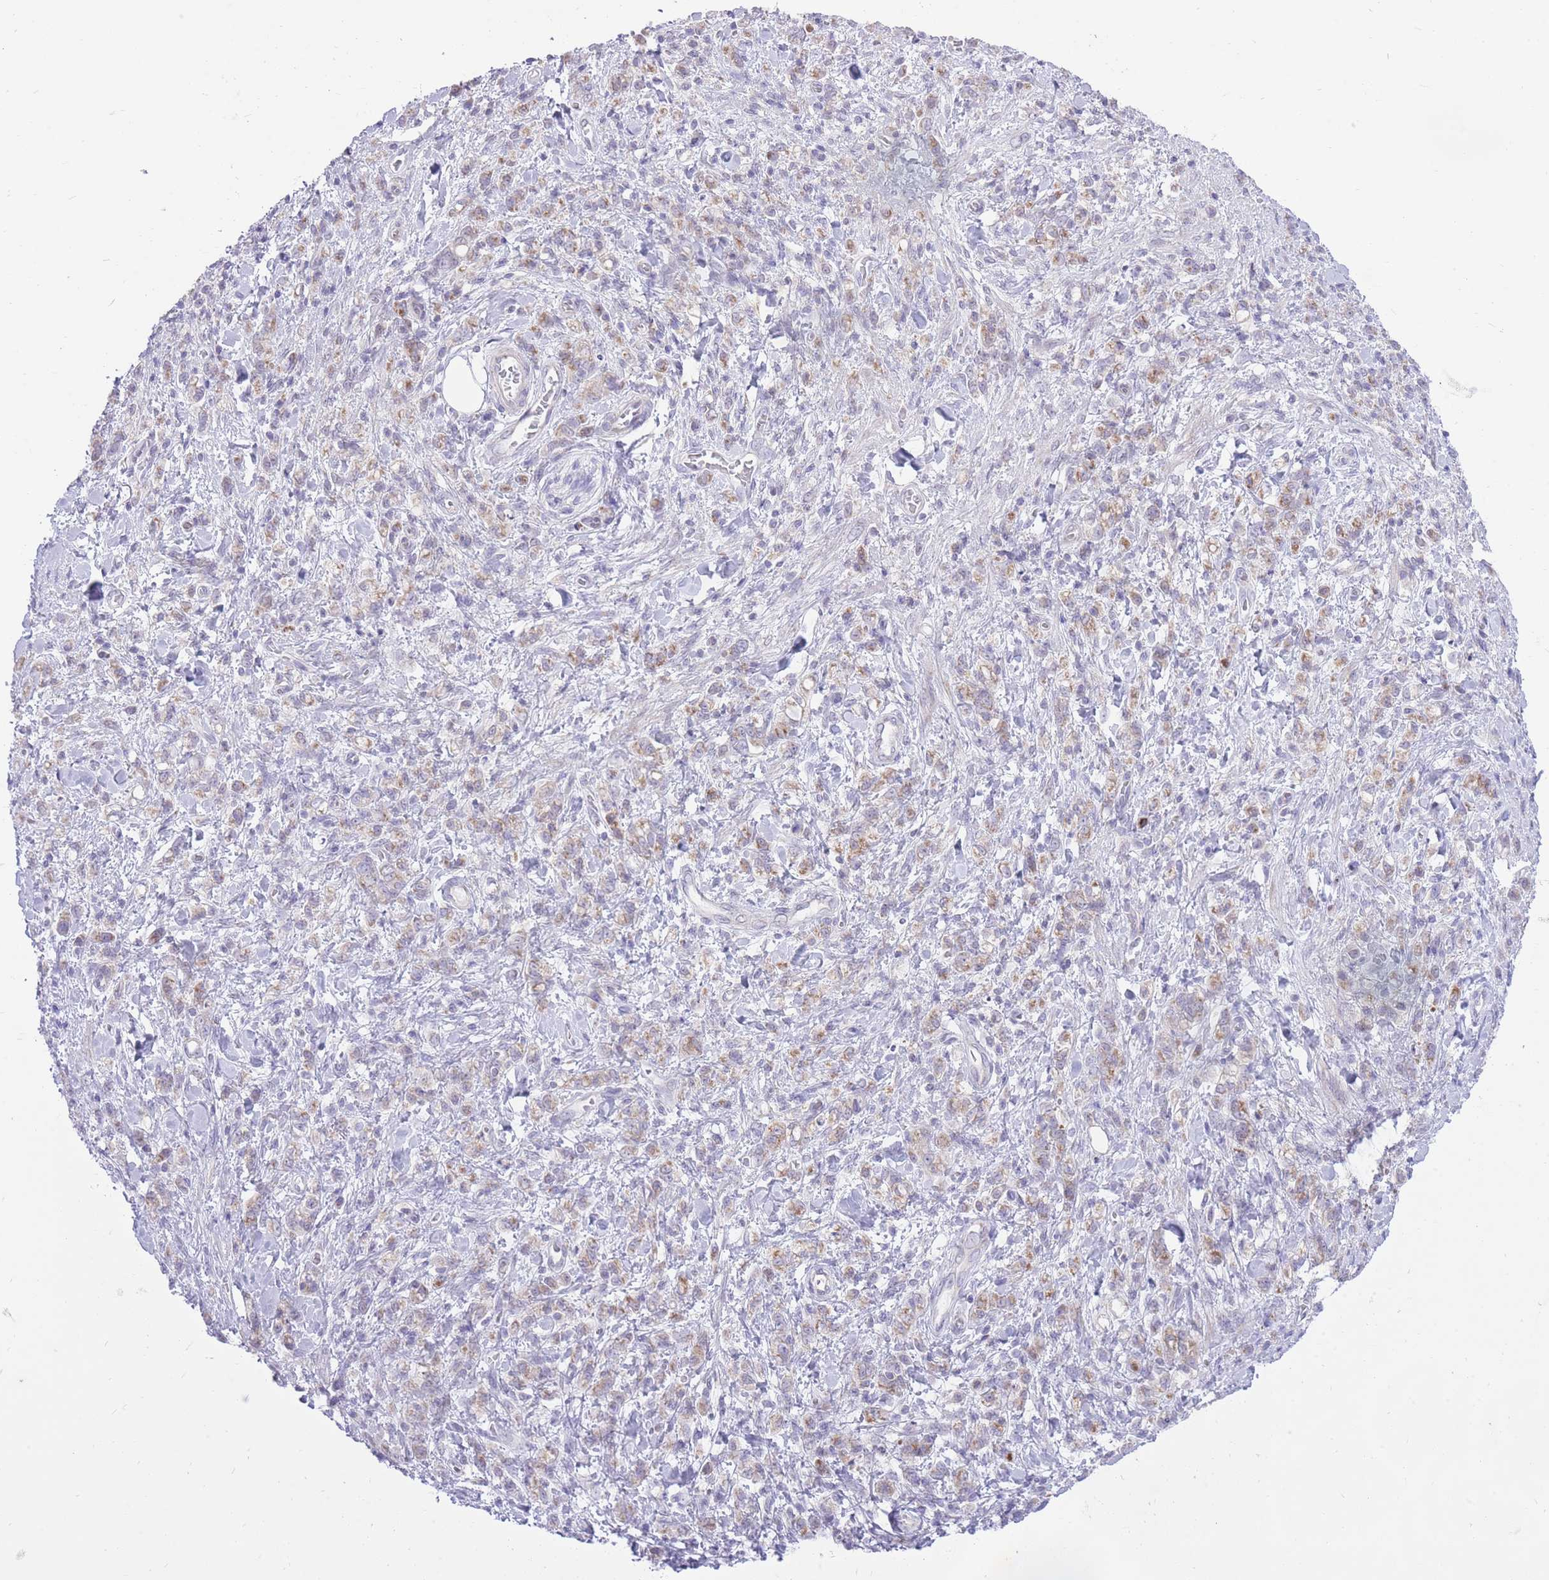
{"staining": {"intensity": "weak", "quantity": "25%-75%", "location": "cytoplasmic/membranous"}, "tissue": "stomach cancer", "cell_type": "Tumor cells", "image_type": "cancer", "snomed": [{"axis": "morphology", "description": "Adenocarcinoma, NOS"}, {"axis": "topography", "description": "Stomach"}], "caption": "Immunohistochemical staining of human stomach cancer reveals weak cytoplasmic/membranous protein staining in about 25%-75% of tumor cells.", "gene": "DENND2D", "patient": {"sex": "male", "age": 77}}